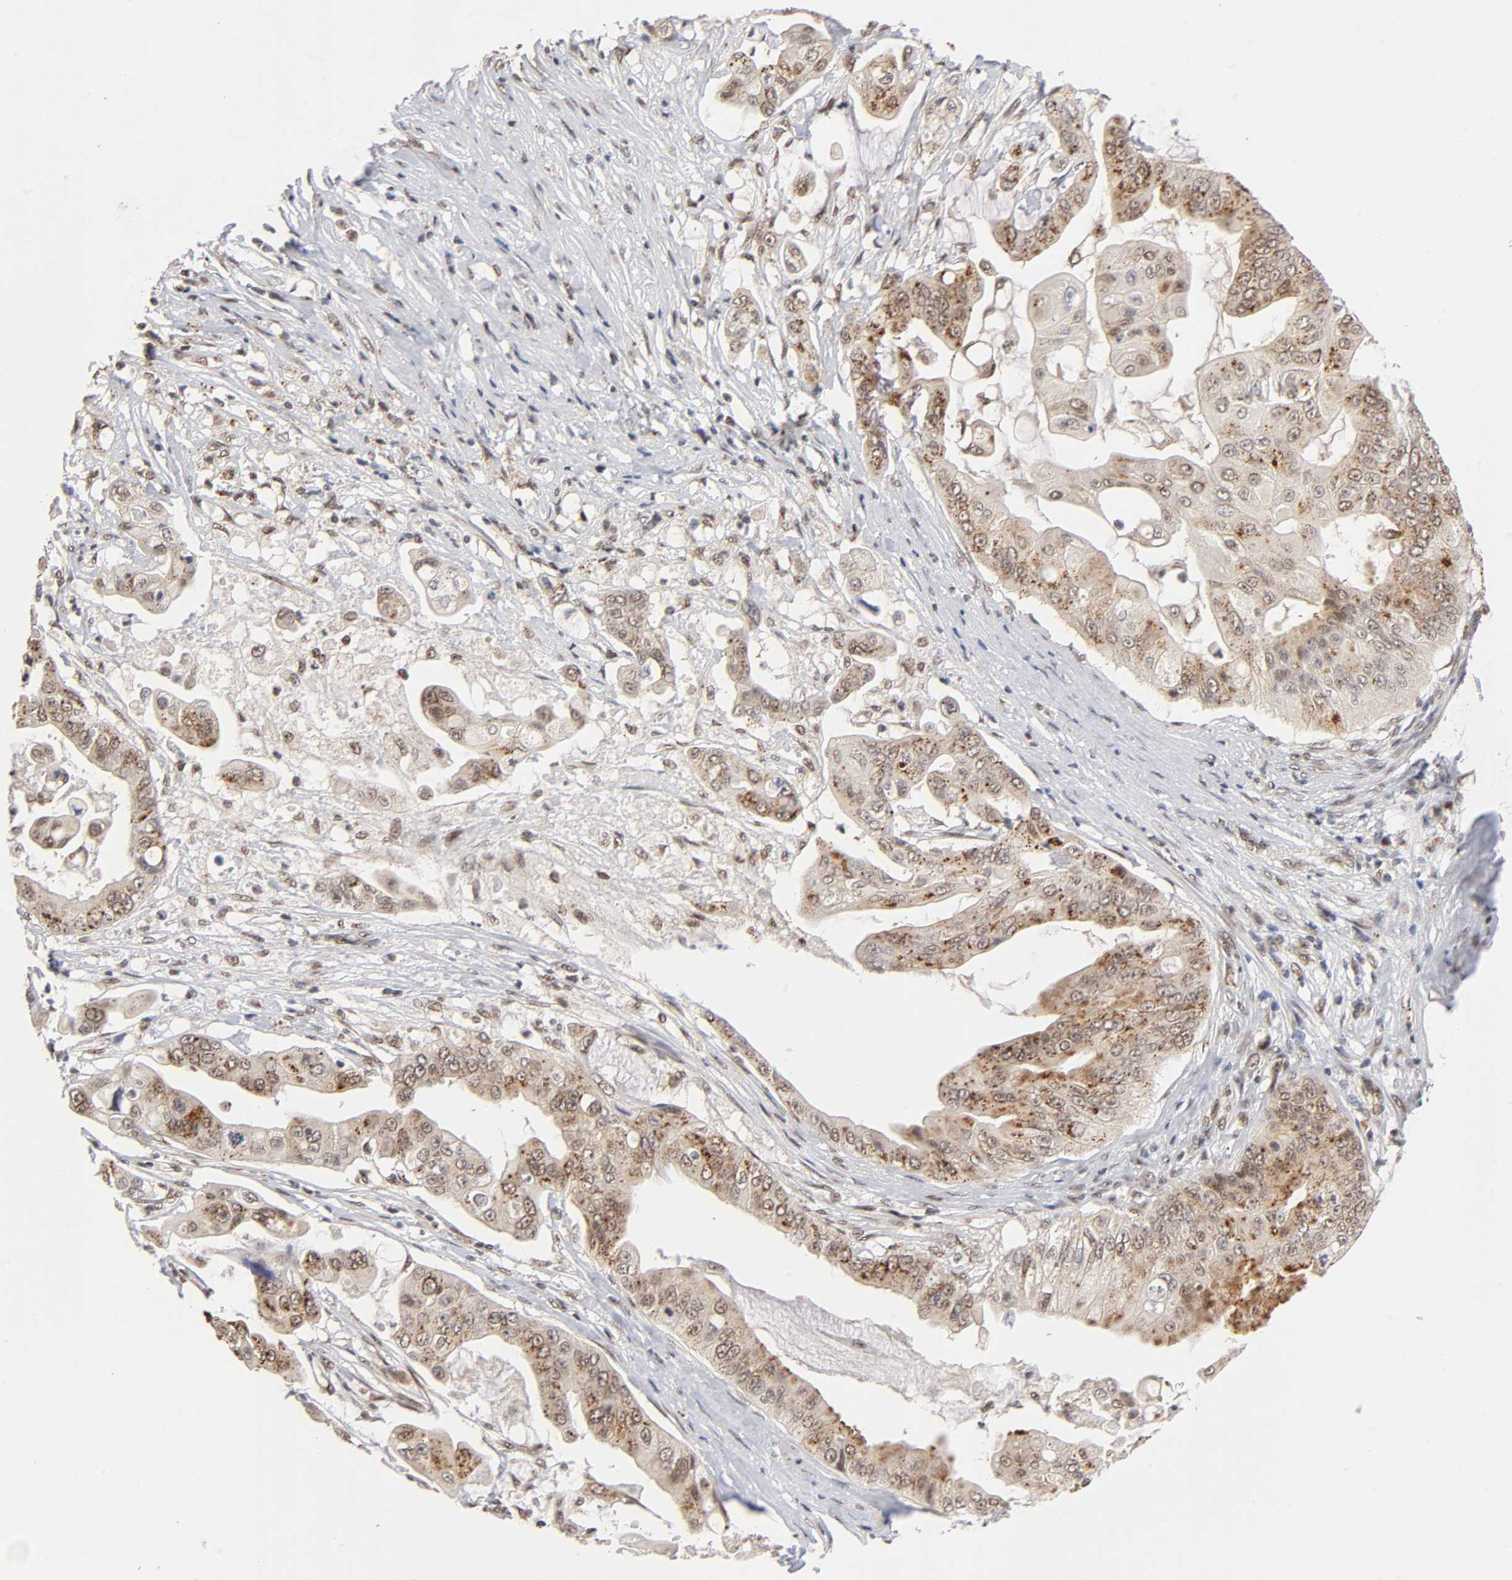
{"staining": {"intensity": "moderate", "quantity": ">75%", "location": "cytoplasmic/membranous,nuclear"}, "tissue": "pancreatic cancer", "cell_type": "Tumor cells", "image_type": "cancer", "snomed": [{"axis": "morphology", "description": "Adenocarcinoma, NOS"}, {"axis": "topography", "description": "Pancreas"}], "caption": "A high-resolution image shows IHC staining of pancreatic cancer, which demonstrates moderate cytoplasmic/membranous and nuclear positivity in approximately >75% of tumor cells.", "gene": "EP300", "patient": {"sex": "female", "age": 75}}